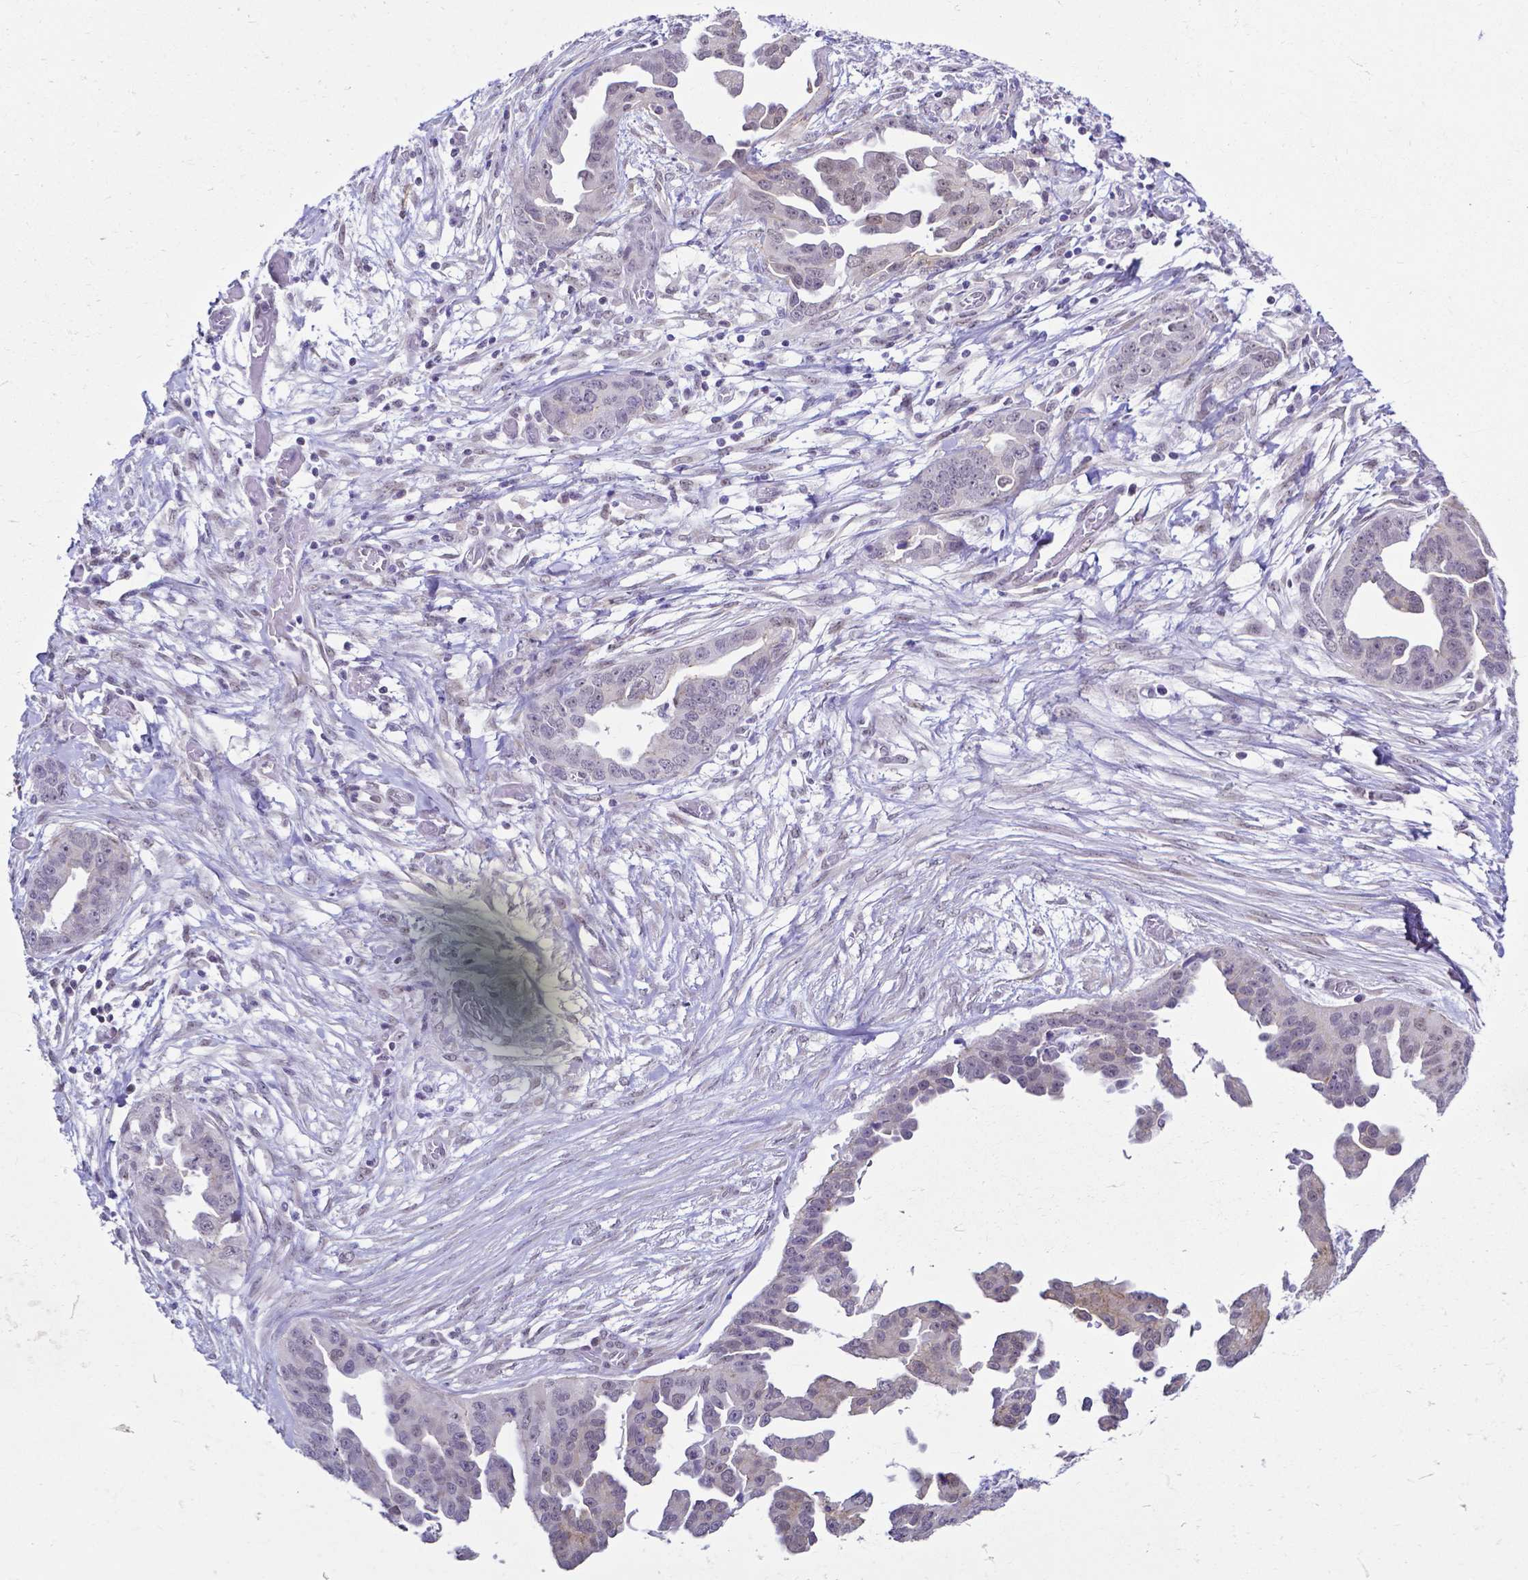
{"staining": {"intensity": "negative", "quantity": "none", "location": "none"}, "tissue": "ovarian cancer", "cell_type": "Tumor cells", "image_type": "cancer", "snomed": [{"axis": "morphology", "description": "Cystadenocarcinoma, serous, NOS"}, {"axis": "topography", "description": "Ovary"}], "caption": "Human serous cystadenocarcinoma (ovarian) stained for a protein using immunohistochemistry demonstrates no positivity in tumor cells.", "gene": "FAM83G", "patient": {"sex": "female", "age": 75}}